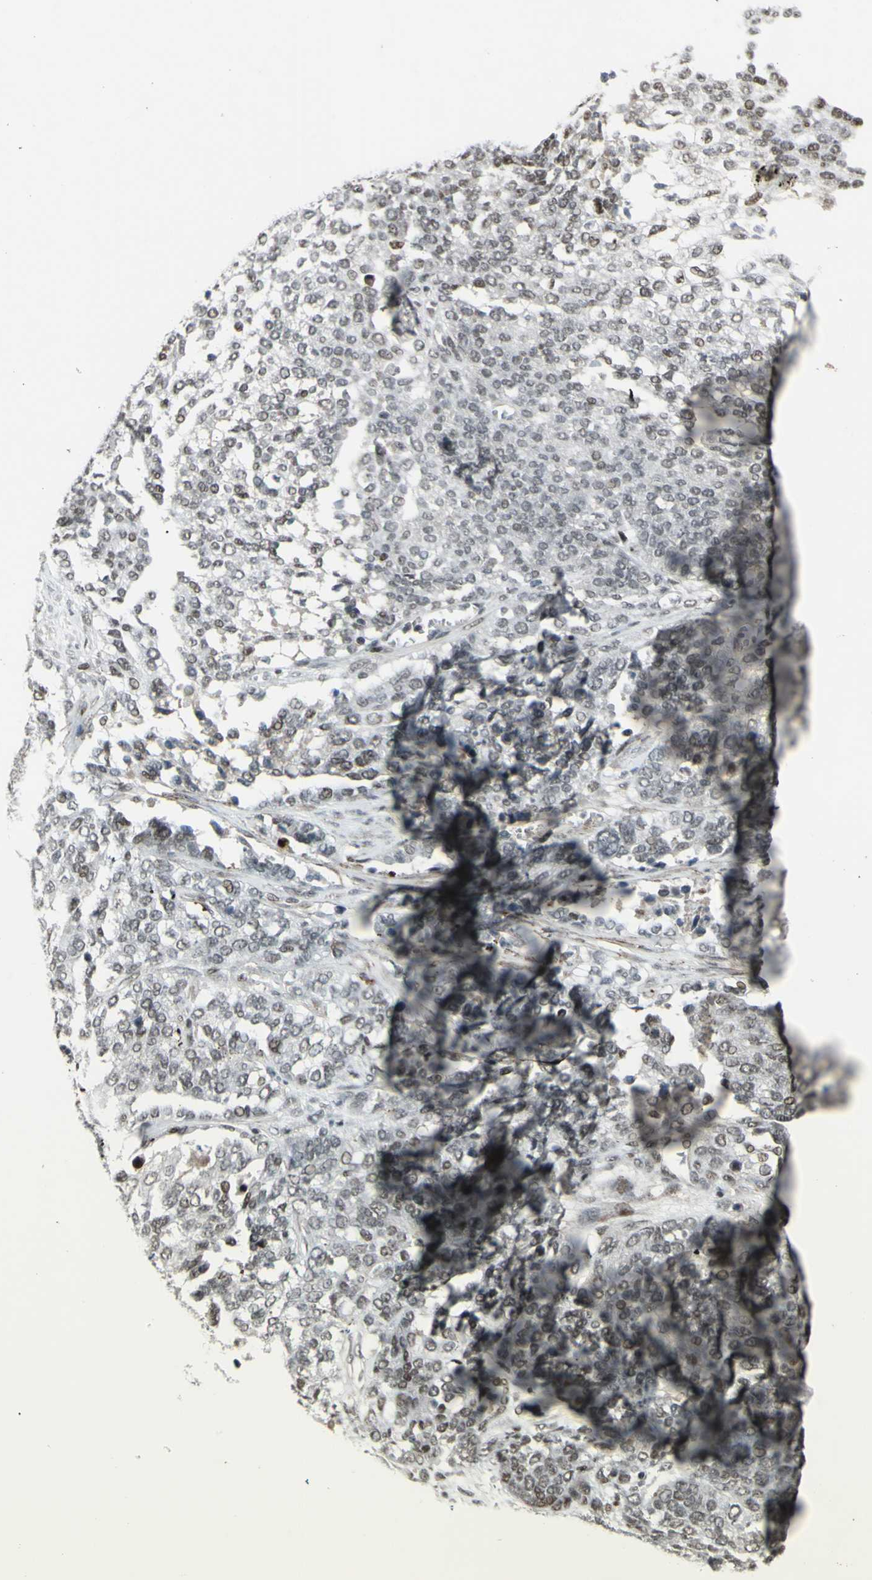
{"staining": {"intensity": "moderate", "quantity": "25%-75%", "location": "nuclear"}, "tissue": "ovarian cancer", "cell_type": "Tumor cells", "image_type": "cancer", "snomed": [{"axis": "morphology", "description": "Cystadenocarcinoma, serous, NOS"}, {"axis": "topography", "description": "Ovary"}], "caption": "Moderate nuclear positivity is identified in approximately 25%-75% of tumor cells in ovarian serous cystadenocarcinoma. Using DAB (brown) and hematoxylin (blue) stains, captured at high magnification using brightfield microscopy.", "gene": "SUPT6H", "patient": {"sex": "female", "age": 44}}